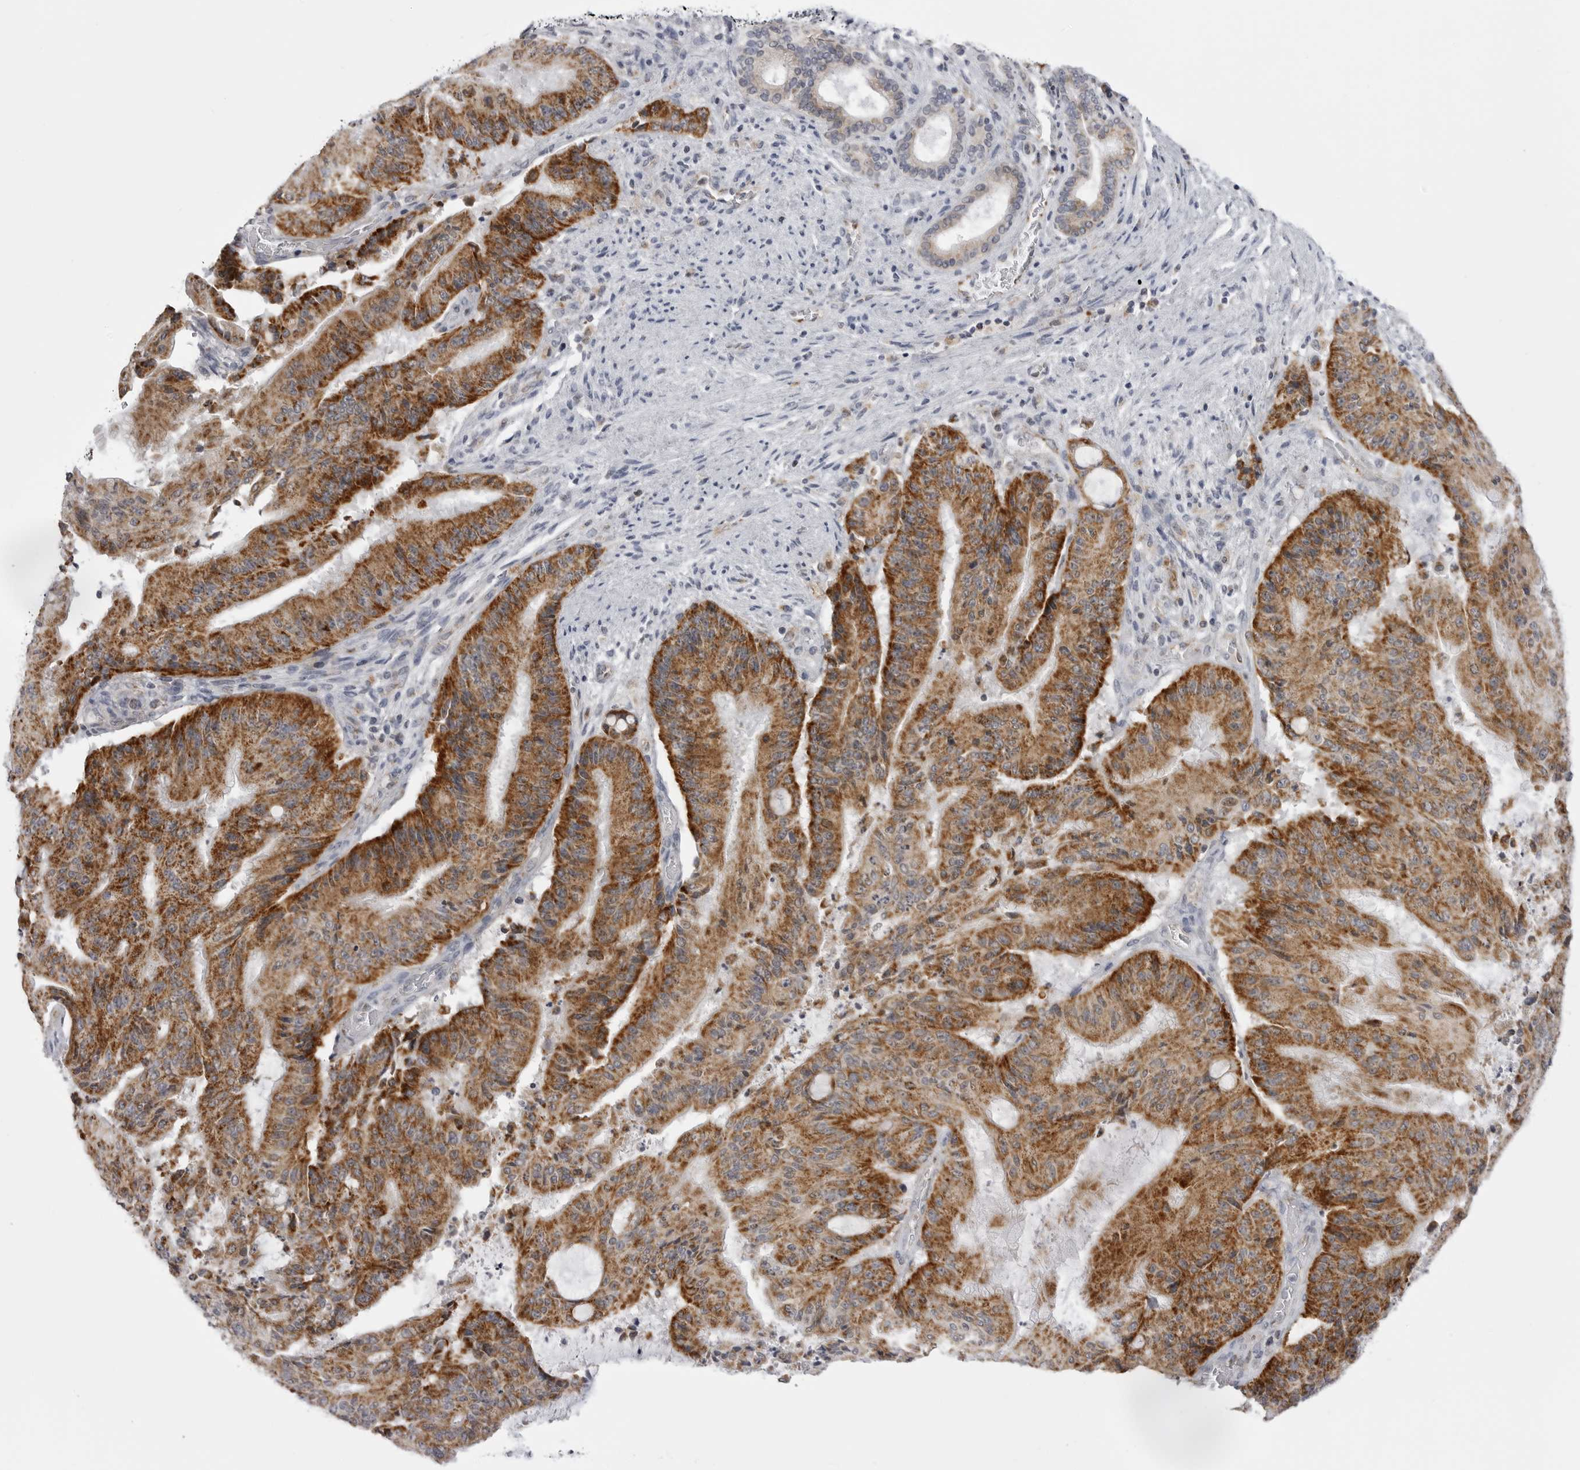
{"staining": {"intensity": "strong", "quantity": ">75%", "location": "cytoplasmic/membranous"}, "tissue": "liver cancer", "cell_type": "Tumor cells", "image_type": "cancer", "snomed": [{"axis": "morphology", "description": "Normal tissue, NOS"}, {"axis": "morphology", "description": "Cholangiocarcinoma"}, {"axis": "topography", "description": "Liver"}, {"axis": "topography", "description": "Peripheral nerve tissue"}], "caption": "Immunohistochemistry of human liver cholangiocarcinoma exhibits high levels of strong cytoplasmic/membranous staining in approximately >75% of tumor cells.", "gene": "TUFM", "patient": {"sex": "female", "age": 73}}